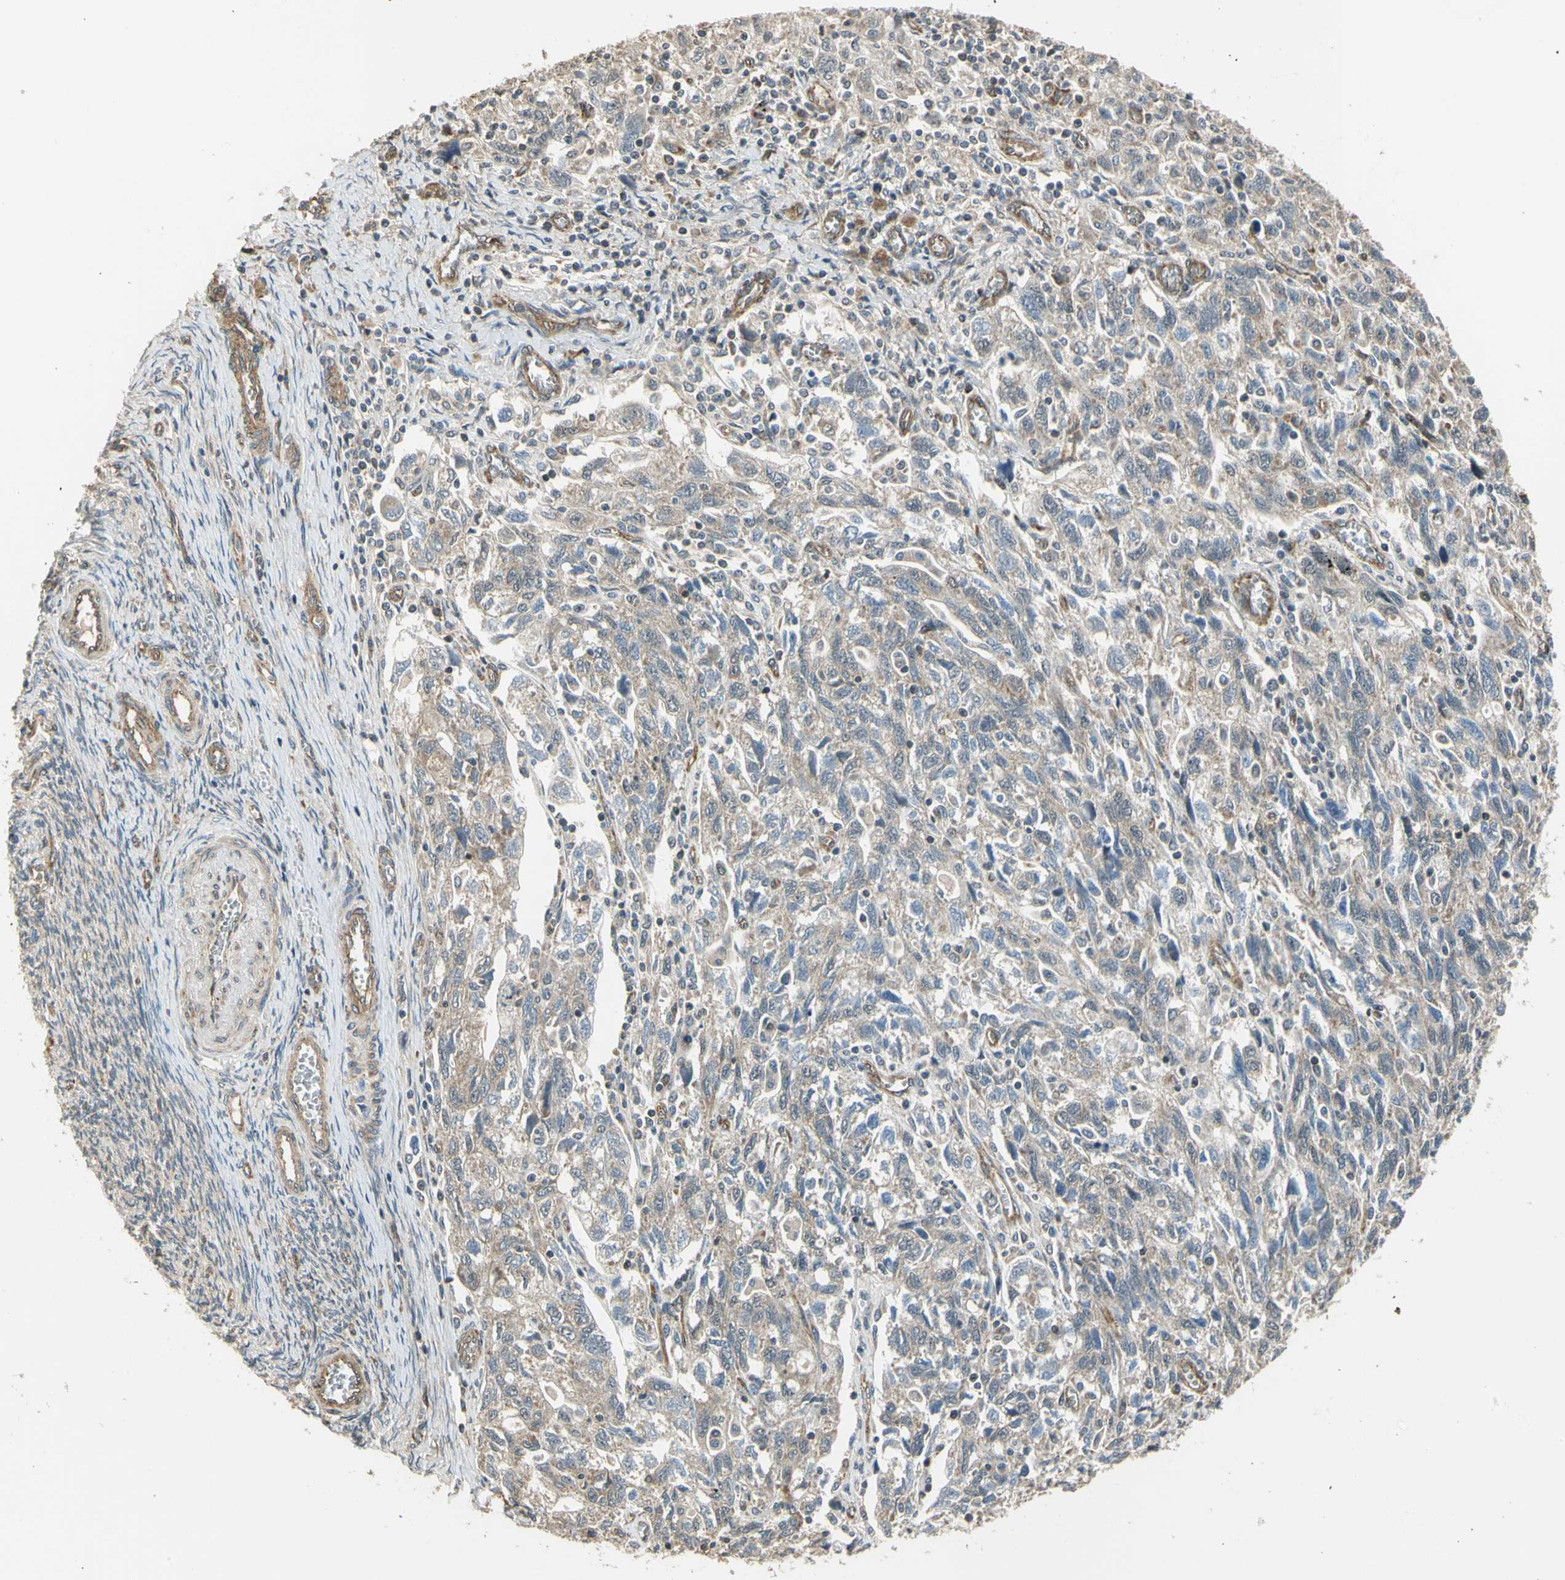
{"staining": {"intensity": "weak", "quantity": "25%-75%", "location": "cytoplasmic/membranous"}, "tissue": "ovarian cancer", "cell_type": "Tumor cells", "image_type": "cancer", "snomed": [{"axis": "morphology", "description": "Carcinoma, NOS"}, {"axis": "morphology", "description": "Cystadenocarcinoma, serous, NOS"}, {"axis": "topography", "description": "Ovary"}], "caption": "This histopathology image demonstrates immunohistochemistry staining of ovarian serous cystadenocarcinoma, with low weak cytoplasmic/membranous expression in about 25%-75% of tumor cells.", "gene": "EFNB2", "patient": {"sex": "female", "age": 69}}